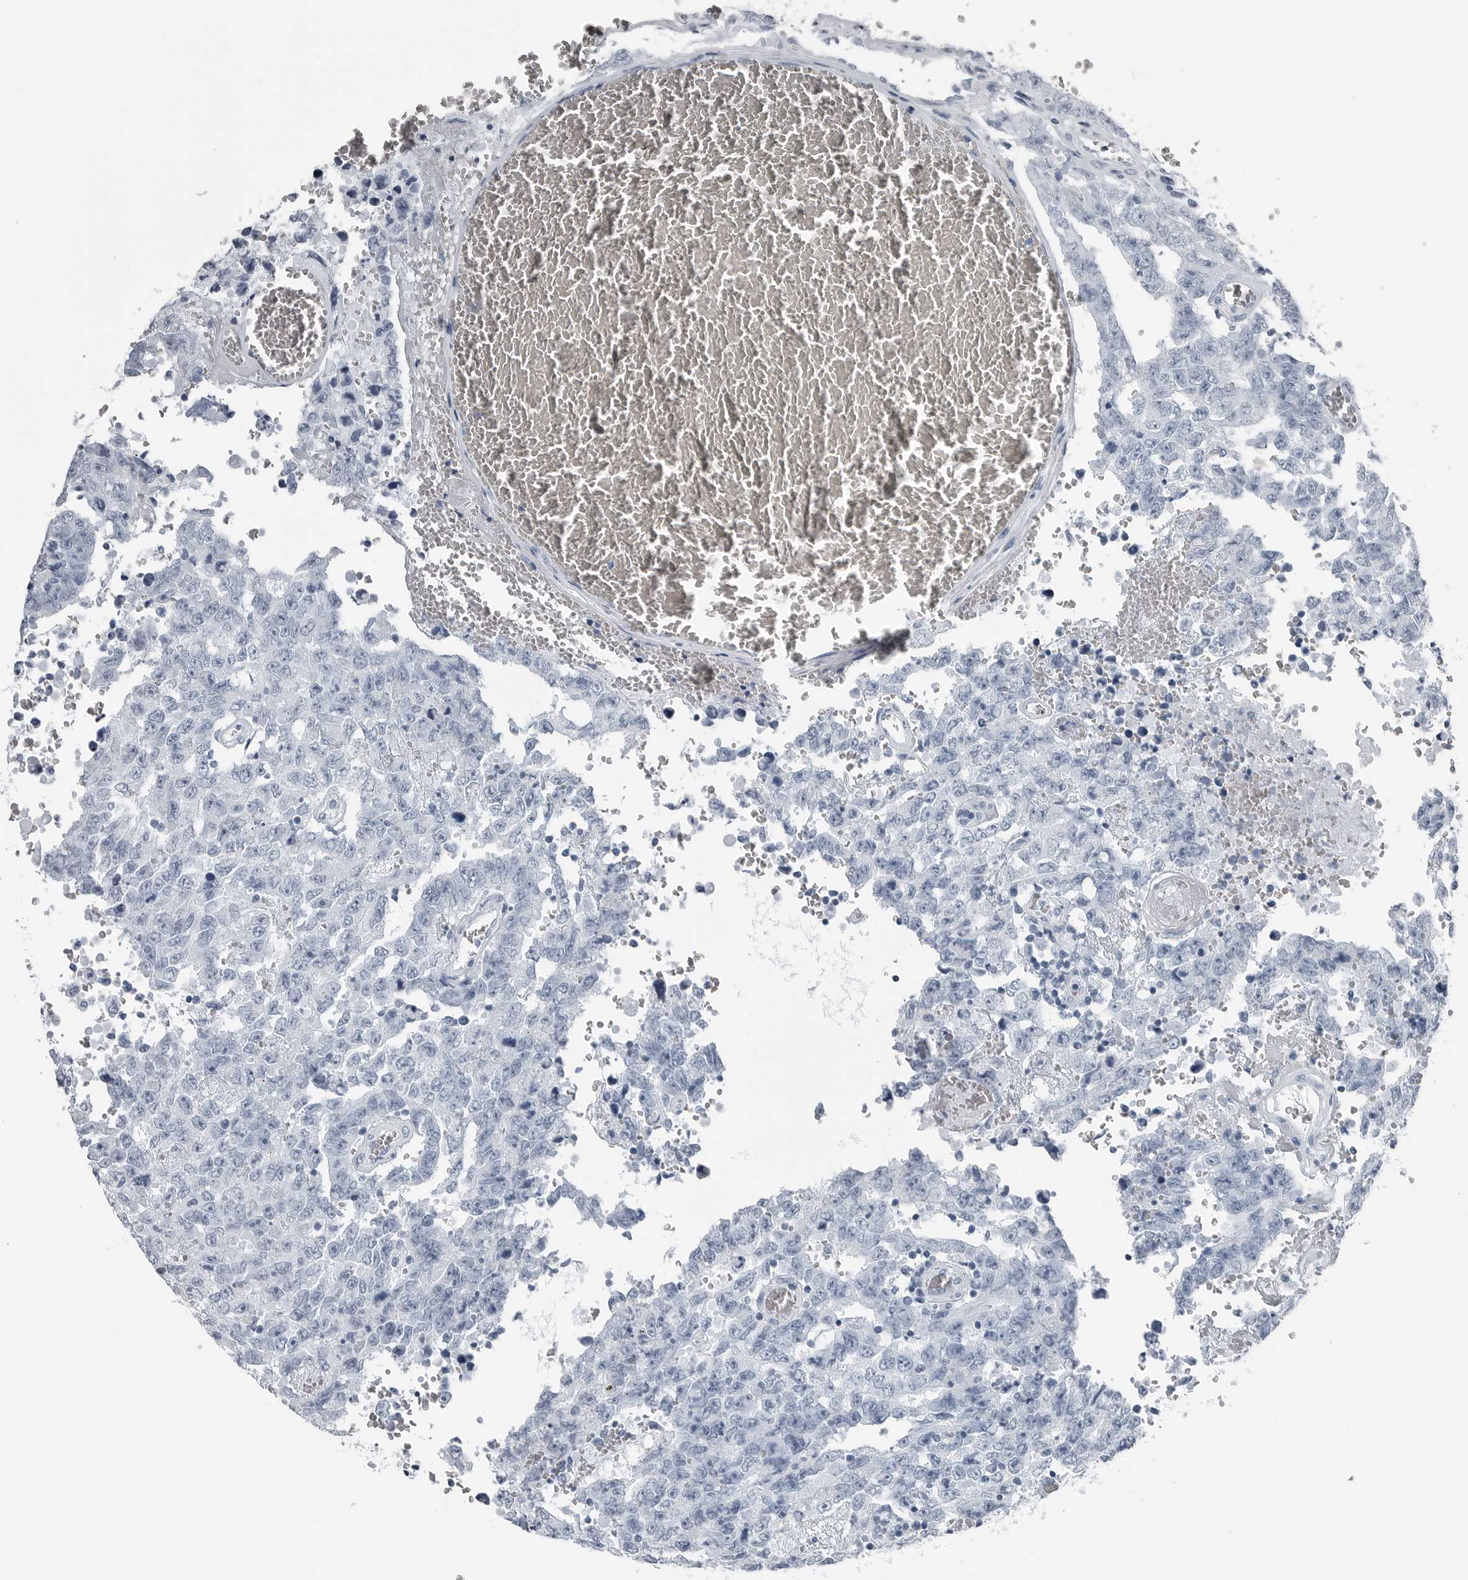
{"staining": {"intensity": "negative", "quantity": "none", "location": "none"}, "tissue": "testis cancer", "cell_type": "Tumor cells", "image_type": "cancer", "snomed": [{"axis": "morphology", "description": "Carcinoma, Embryonal, NOS"}, {"axis": "topography", "description": "Testis"}], "caption": "Immunohistochemistry photomicrograph of human embryonal carcinoma (testis) stained for a protein (brown), which demonstrates no staining in tumor cells.", "gene": "SPINK1", "patient": {"sex": "male", "age": 26}}